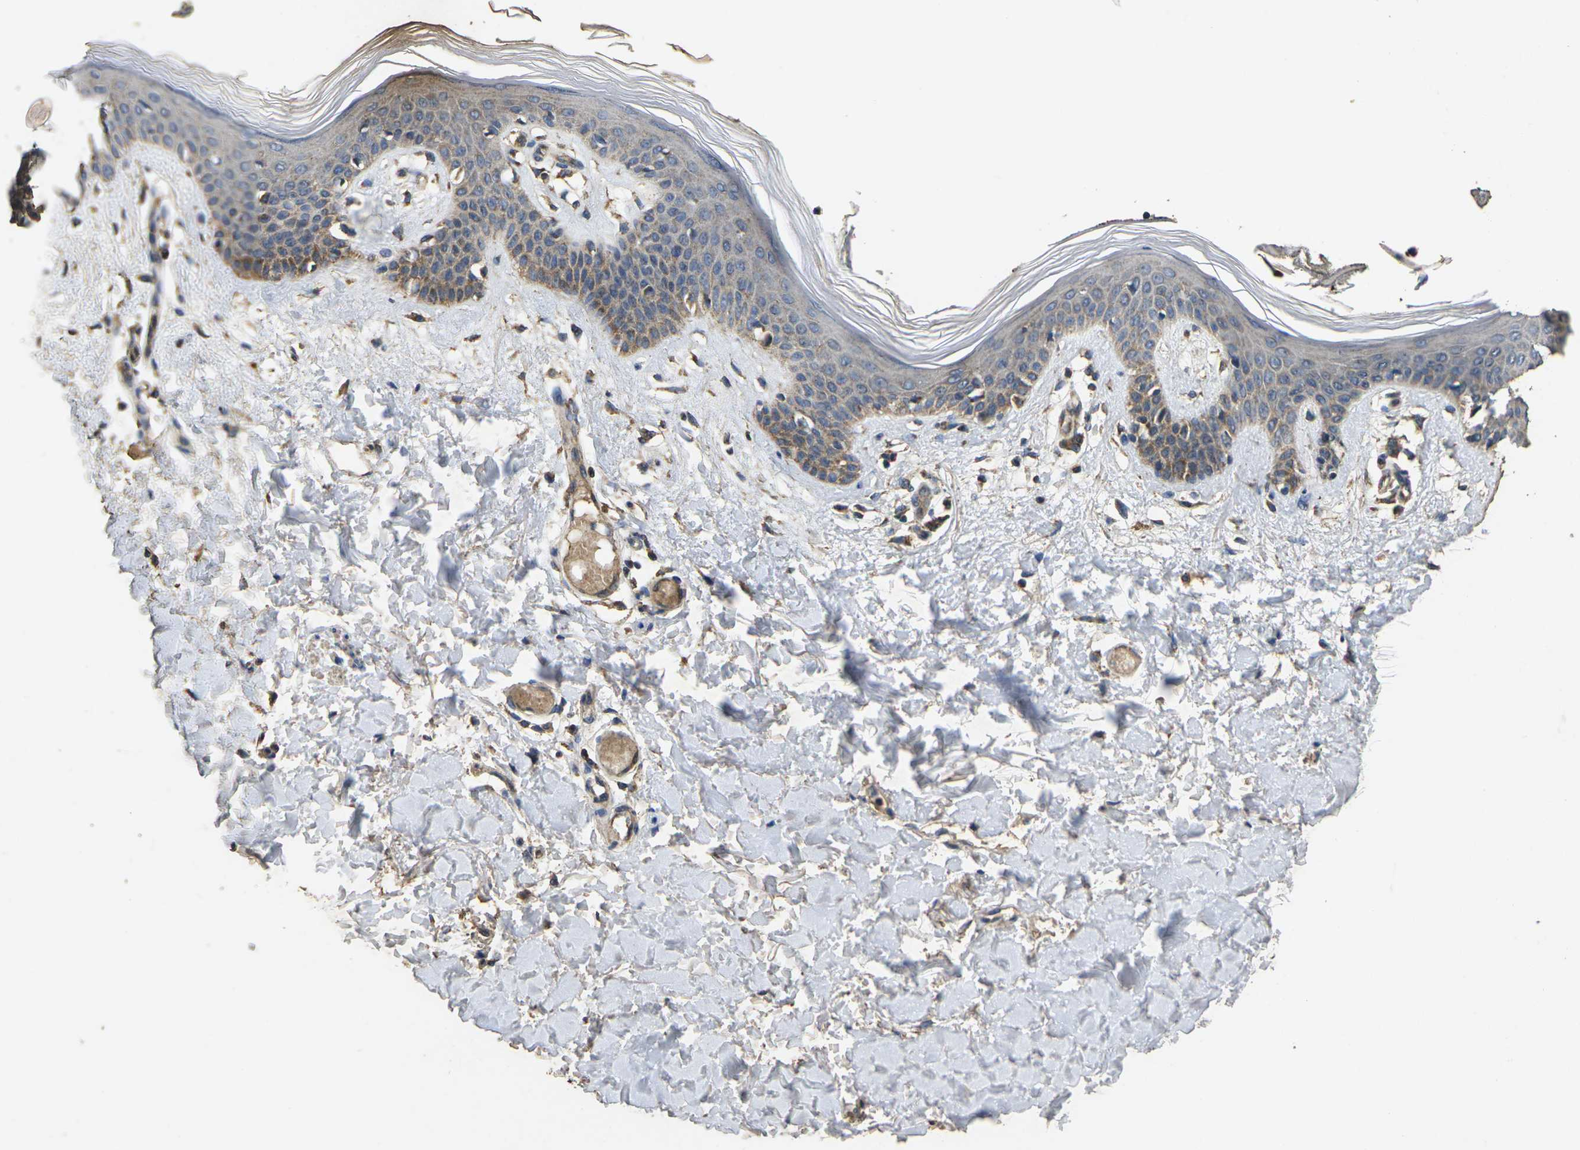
{"staining": {"intensity": "moderate", "quantity": ">75%", "location": "cytoplasmic/membranous"}, "tissue": "skin", "cell_type": "Fibroblasts", "image_type": "normal", "snomed": [{"axis": "morphology", "description": "Normal tissue, NOS"}, {"axis": "topography", "description": "Skin"}], "caption": "Moderate cytoplasmic/membranous staining for a protein is identified in approximately >75% of fibroblasts of benign skin using immunohistochemistry (IHC).", "gene": "MAPK11", "patient": {"sex": "male", "age": 53}}